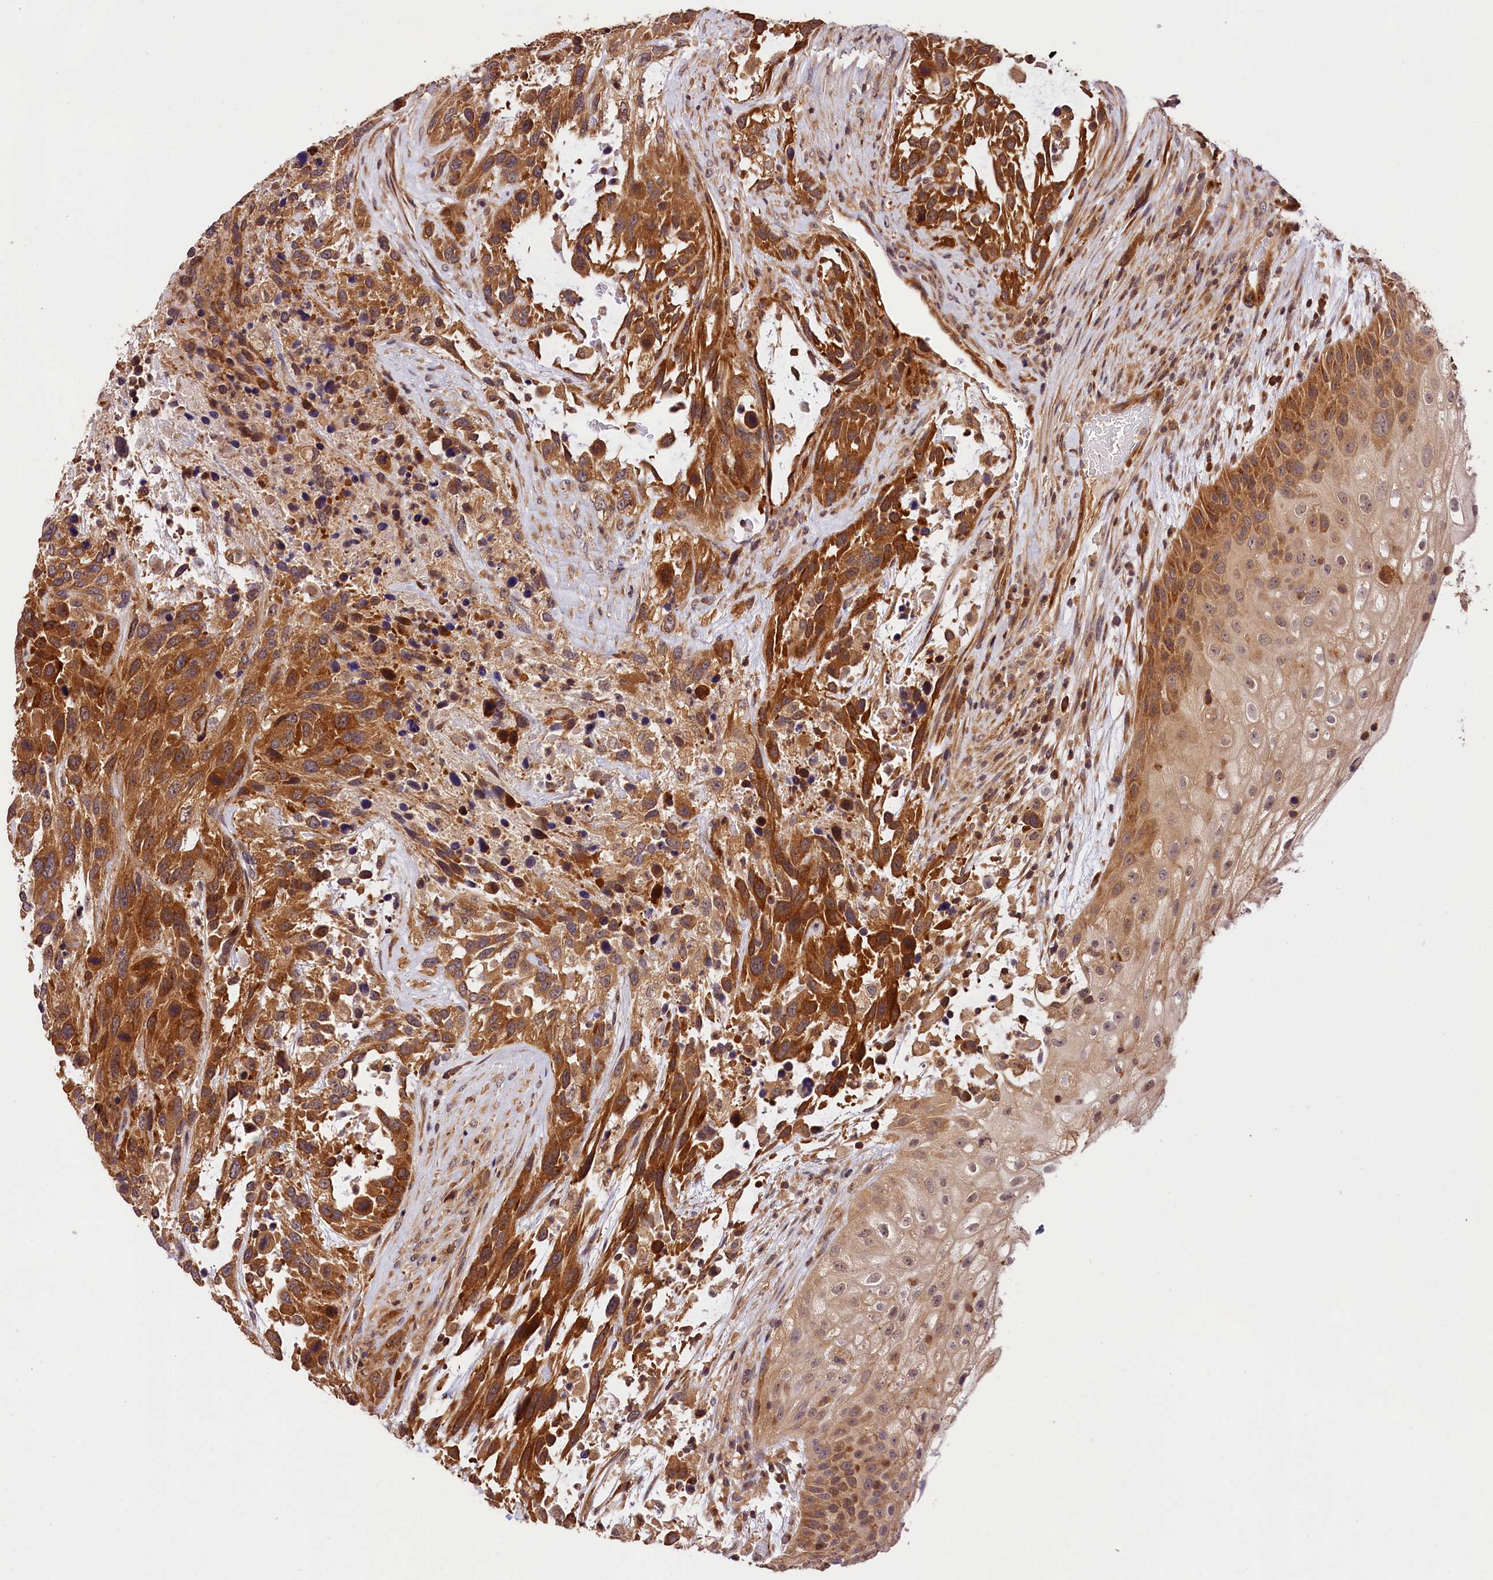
{"staining": {"intensity": "moderate", "quantity": ">75%", "location": "cytoplasmic/membranous"}, "tissue": "urothelial cancer", "cell_type": "Tumor cells", "image_type": "cancer", "snomed": [{"axis": "morphology", "description": "Urothelial carcinoma, High grade"}, {"axis": "topography", "description": "Urinary bladder"}], "caption": "Moderate cytoplasmic/membranous positivity for a protein is seen in about >75% of tumor cells of urothelial cancer using IHC.", "gene": "CHORDC1", "patient": {"sex": "female", "age": 70}}